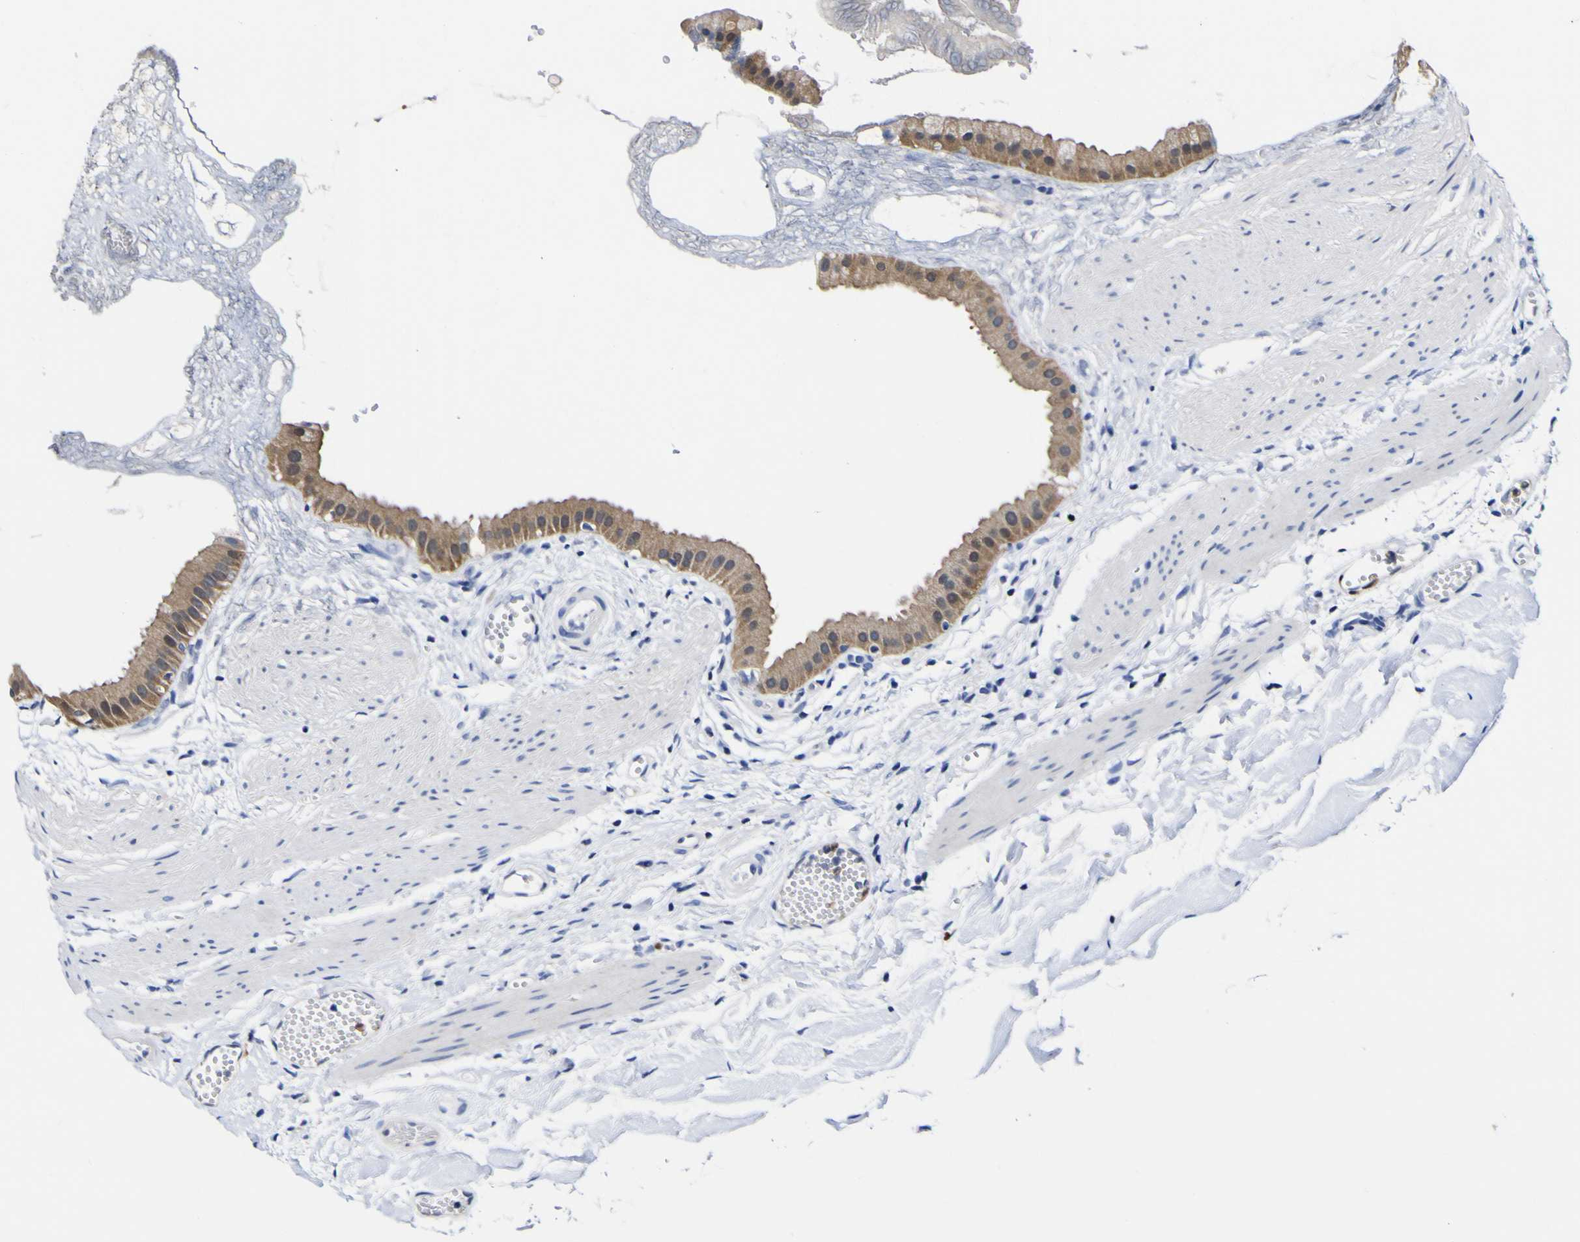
{"staining": {"intensity": "moderate", "quantity": ">75%", "location": "cytoplasmic/membranous"}, "tissue": "gallbladder", "cell_type": "Glandular cells", "image_type": "normal", "snomed": [{"axis": "morphology", "description": "Normal tissue, NOS"}, {"axis": "topography", "description": "Gallbladder"}], "caption": "Normal gallbladder was stained to show a protein in brown. There is medium levels of moderate cytoplasmic/membranous expression in about >75% of glandular cells. The staining was performed using DAB (3,3'-diaminobenzidine), with brown indicating positive protein expression. Nuclei are stained blue with hematoxylin.", "gene": "CASP6", "patient": {"sex": "female", "age": 64}}